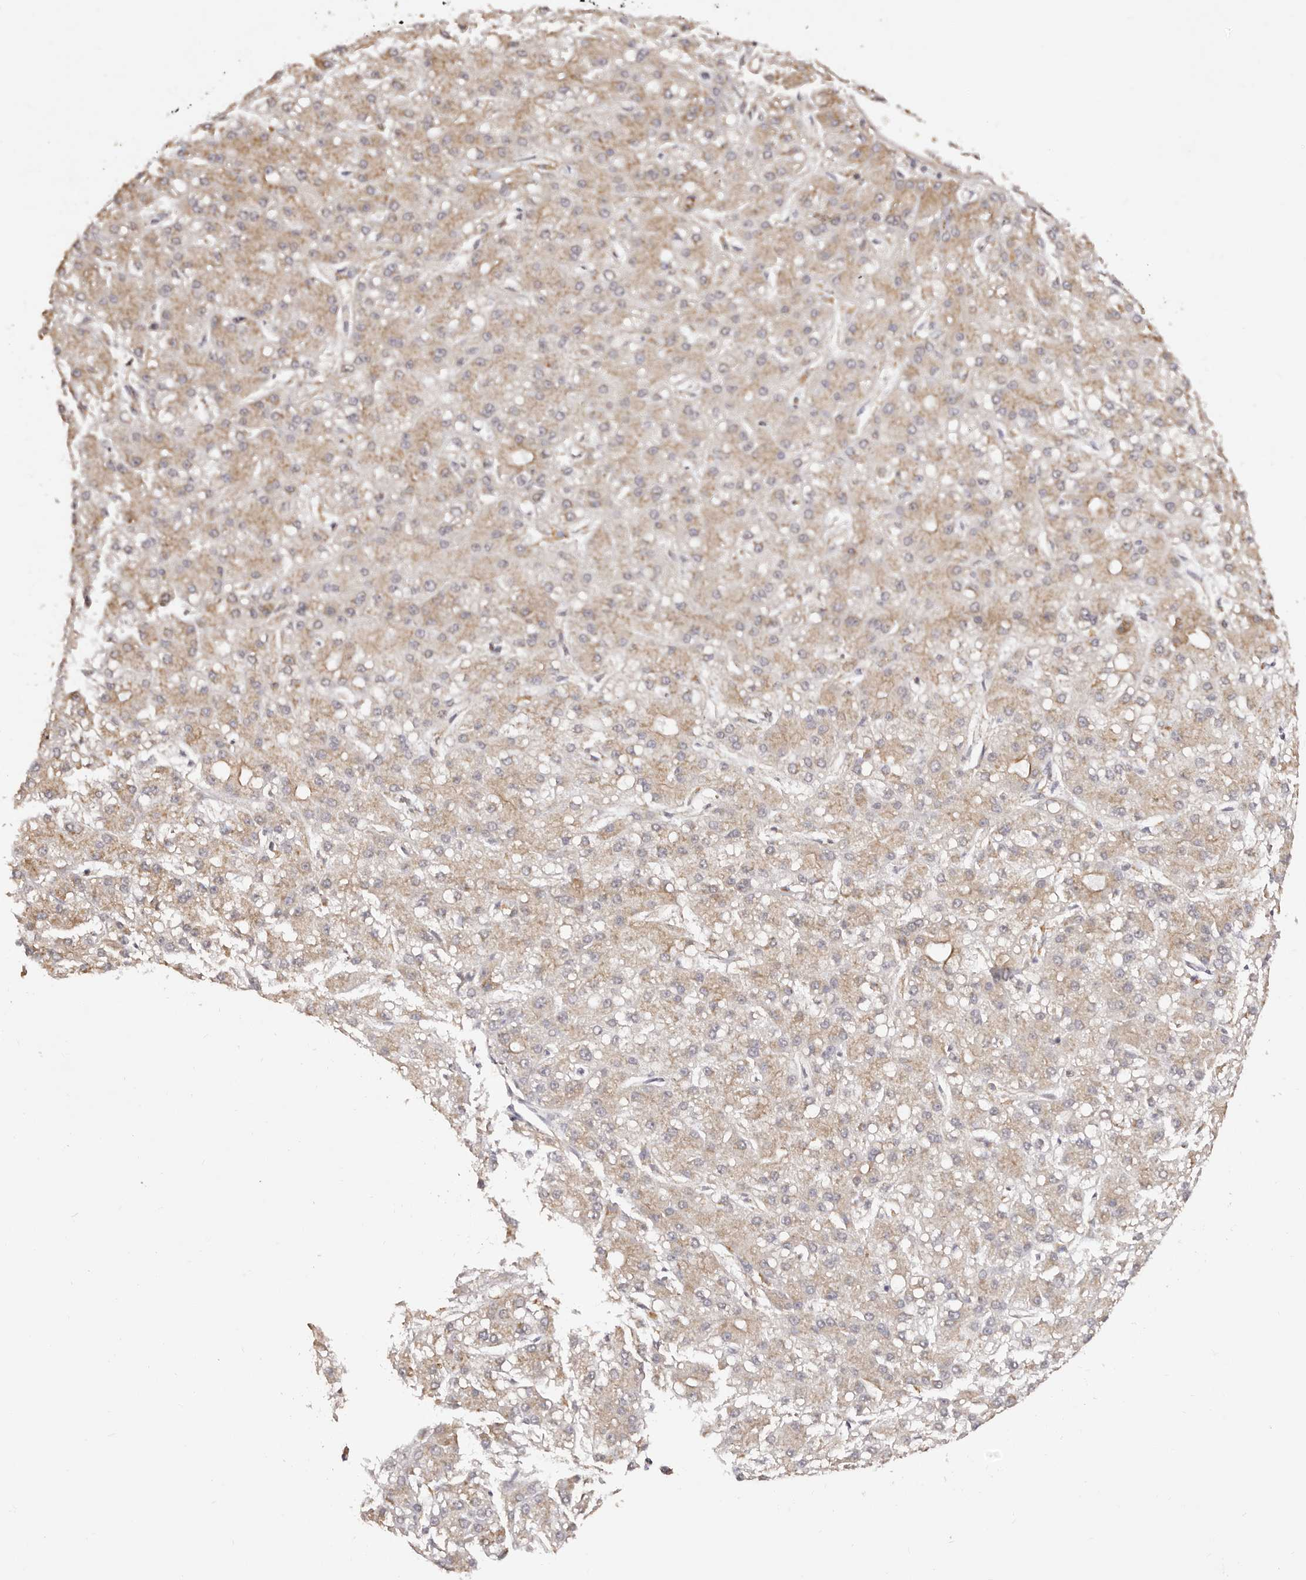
{"staining": {"intensity": "weak", "quantity": ">75%", "location": "cytoplasmic/membranous"}, "tissue": "liver cancer", "cell_type": "Tumor cells", "image_type": "cancer", "snomed": [{"axis": "morphology", "description": "Carcinoma, Hepatocellular, NOS"}, {"axis": "topography", "description": "Liver"}], "caption": "A brown stain highlights weak cytoplasmic/membranous expression of a protein in hepatocellular carcinoma (liver) tumor cells.", "gene": "RPS6", "patient": {"sex": "male", "age": 67}}